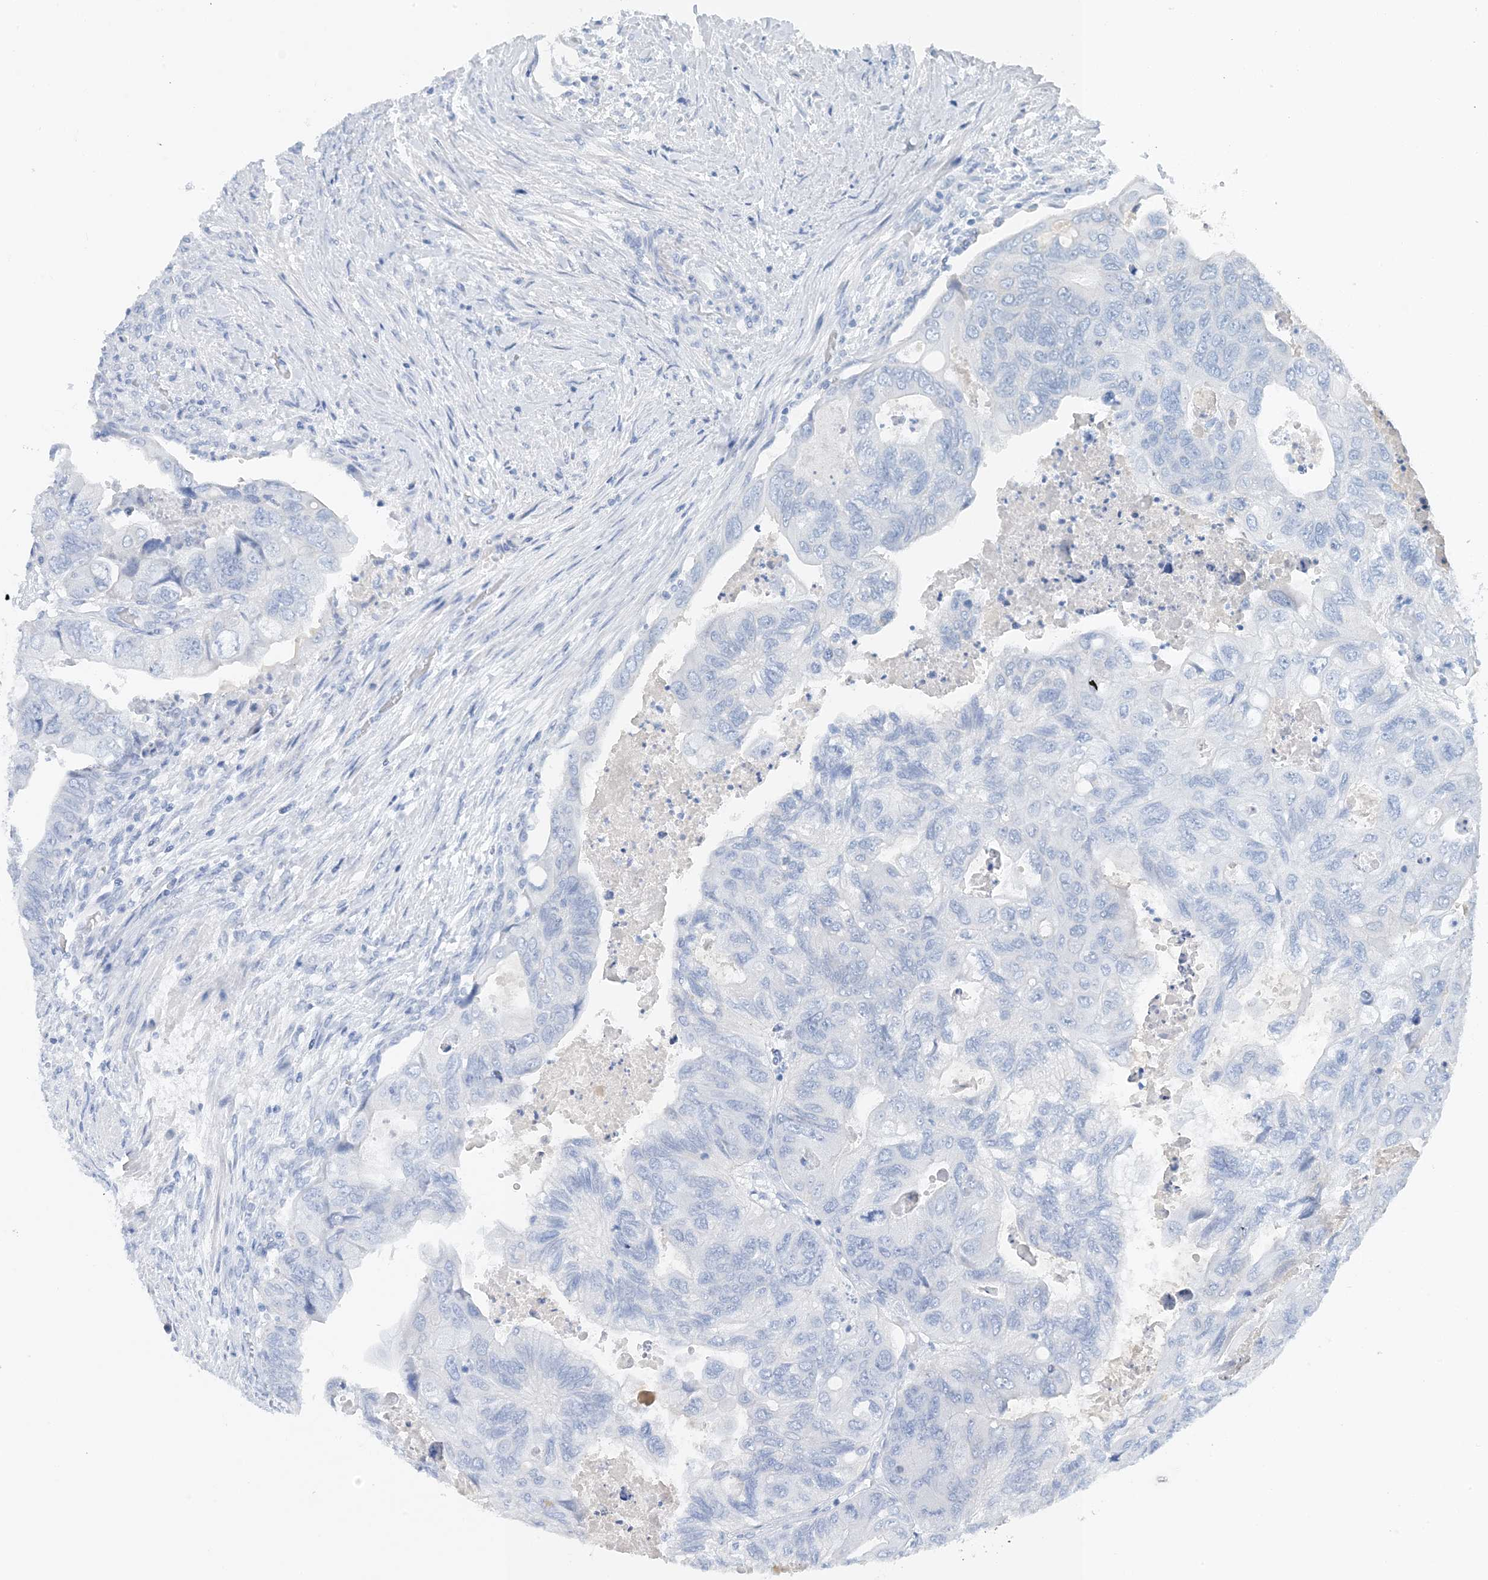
{"staining": {"intensity": "negative", "quantity": "none", "location": "none"}, "tissue": "colorectal cancer", "cell_type": "Tumor cells", "image_type": "cancer", "snomed": [{"axis": "morphology", "description": "Adenocarcinoma, NOS"}, {"axis": "topography", "description": "Rectum"}], "caption": "A micrograph of adenocarcinoma (colorectal) stained for a protein displays no brown staining in tumor cells.", "gene": "CTRL", "patient": {"sex": "male", "age": 63}}